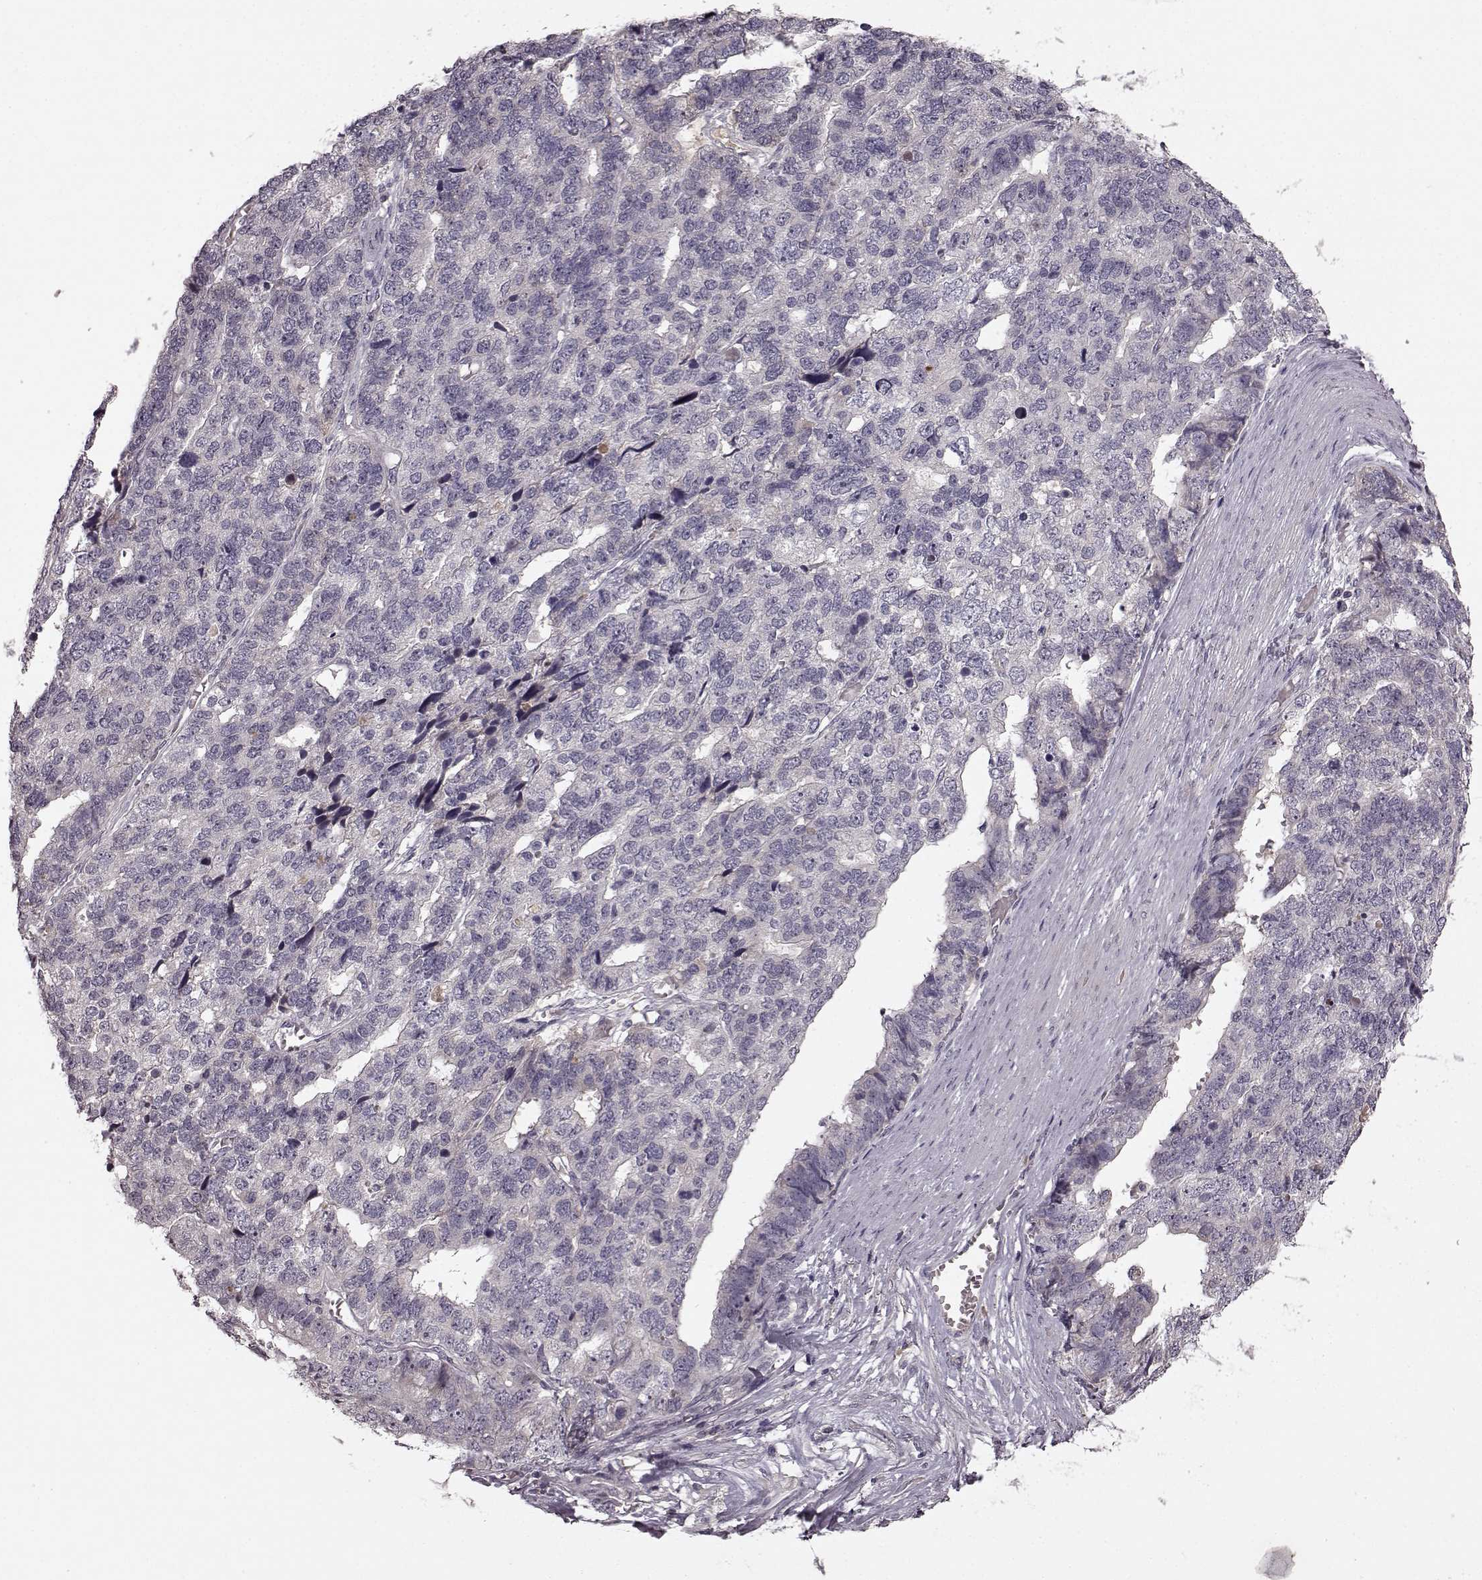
{"staining": {"intensity": "negative", "quantity": "none", "location": "none"}, "tissue": "stomach cancer", "cell_type": "Tumor cells", "image_type": "cancer", "snomed": [{"axis": "morphology", "description": "Adenocarcinoma, NOS"}, {"axis": "topography", "description": "Stomach"}], "caption": "Immunohistochemistry photomicrograph of adenocarcinoma (stomach) stained for a protein (brown), which demonstrates no staining in tumor cells.", "gene": "SLC22A18", "patient": {"sex": "male", "age": 69}}